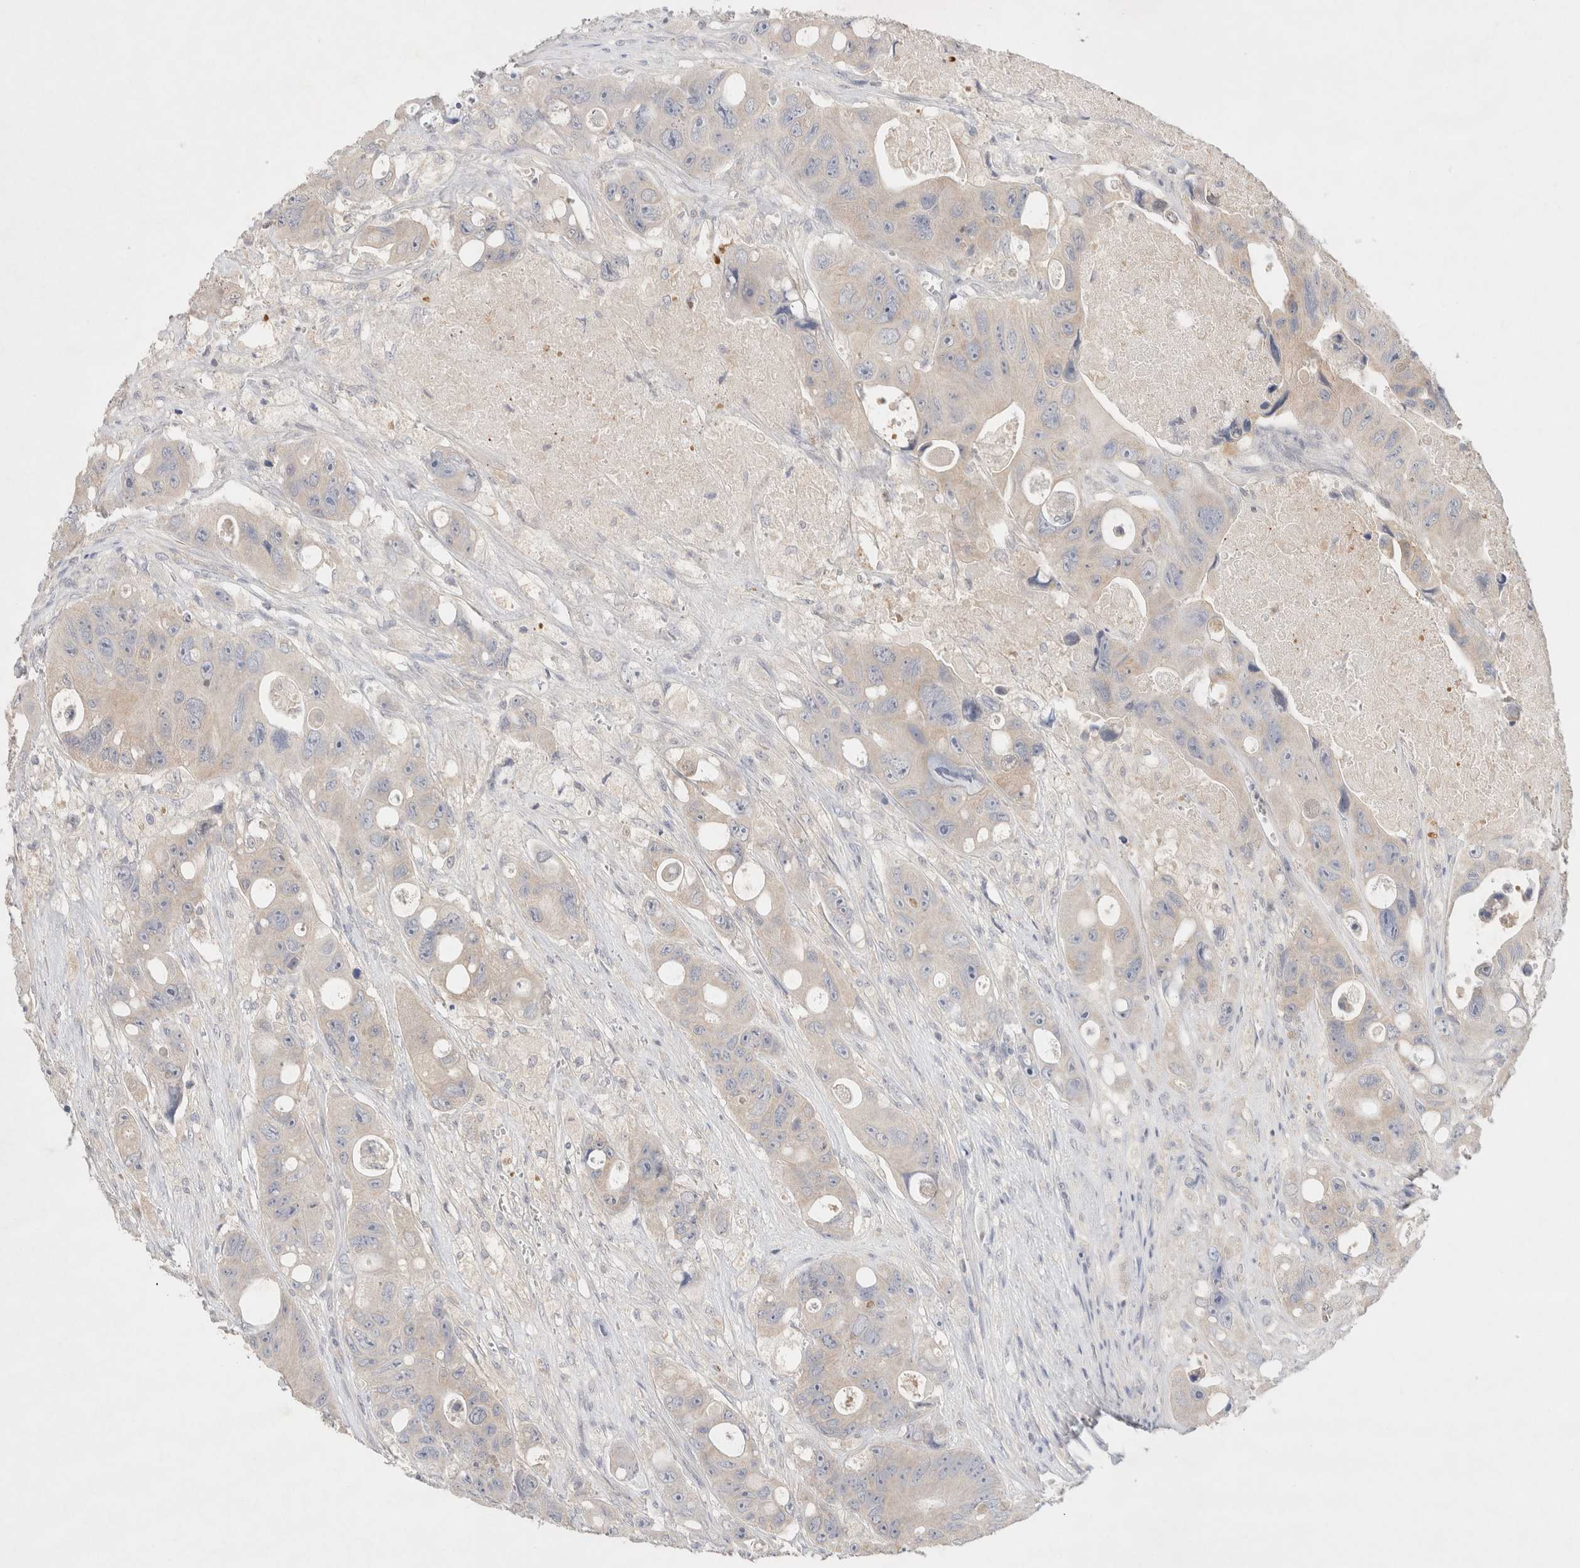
{"staining": {"intensity": "negative", "quantity": "none", "location": "none"}, "tissue": "colorectal cancer", "cell_type": "Tumor cells", "image_type": "cancer", "snomed": [{"axis": "morphology", "description": "Adenocarcinoma, NOS"}, {"axis": "topography", "description": "Colon"}], "caption": "Colorectal cancer was stained to show a protein in brown. There is no significant positivity in tumor cells.", "gene": "MPP2", "patient": {"sex": "female", "age": 46}}